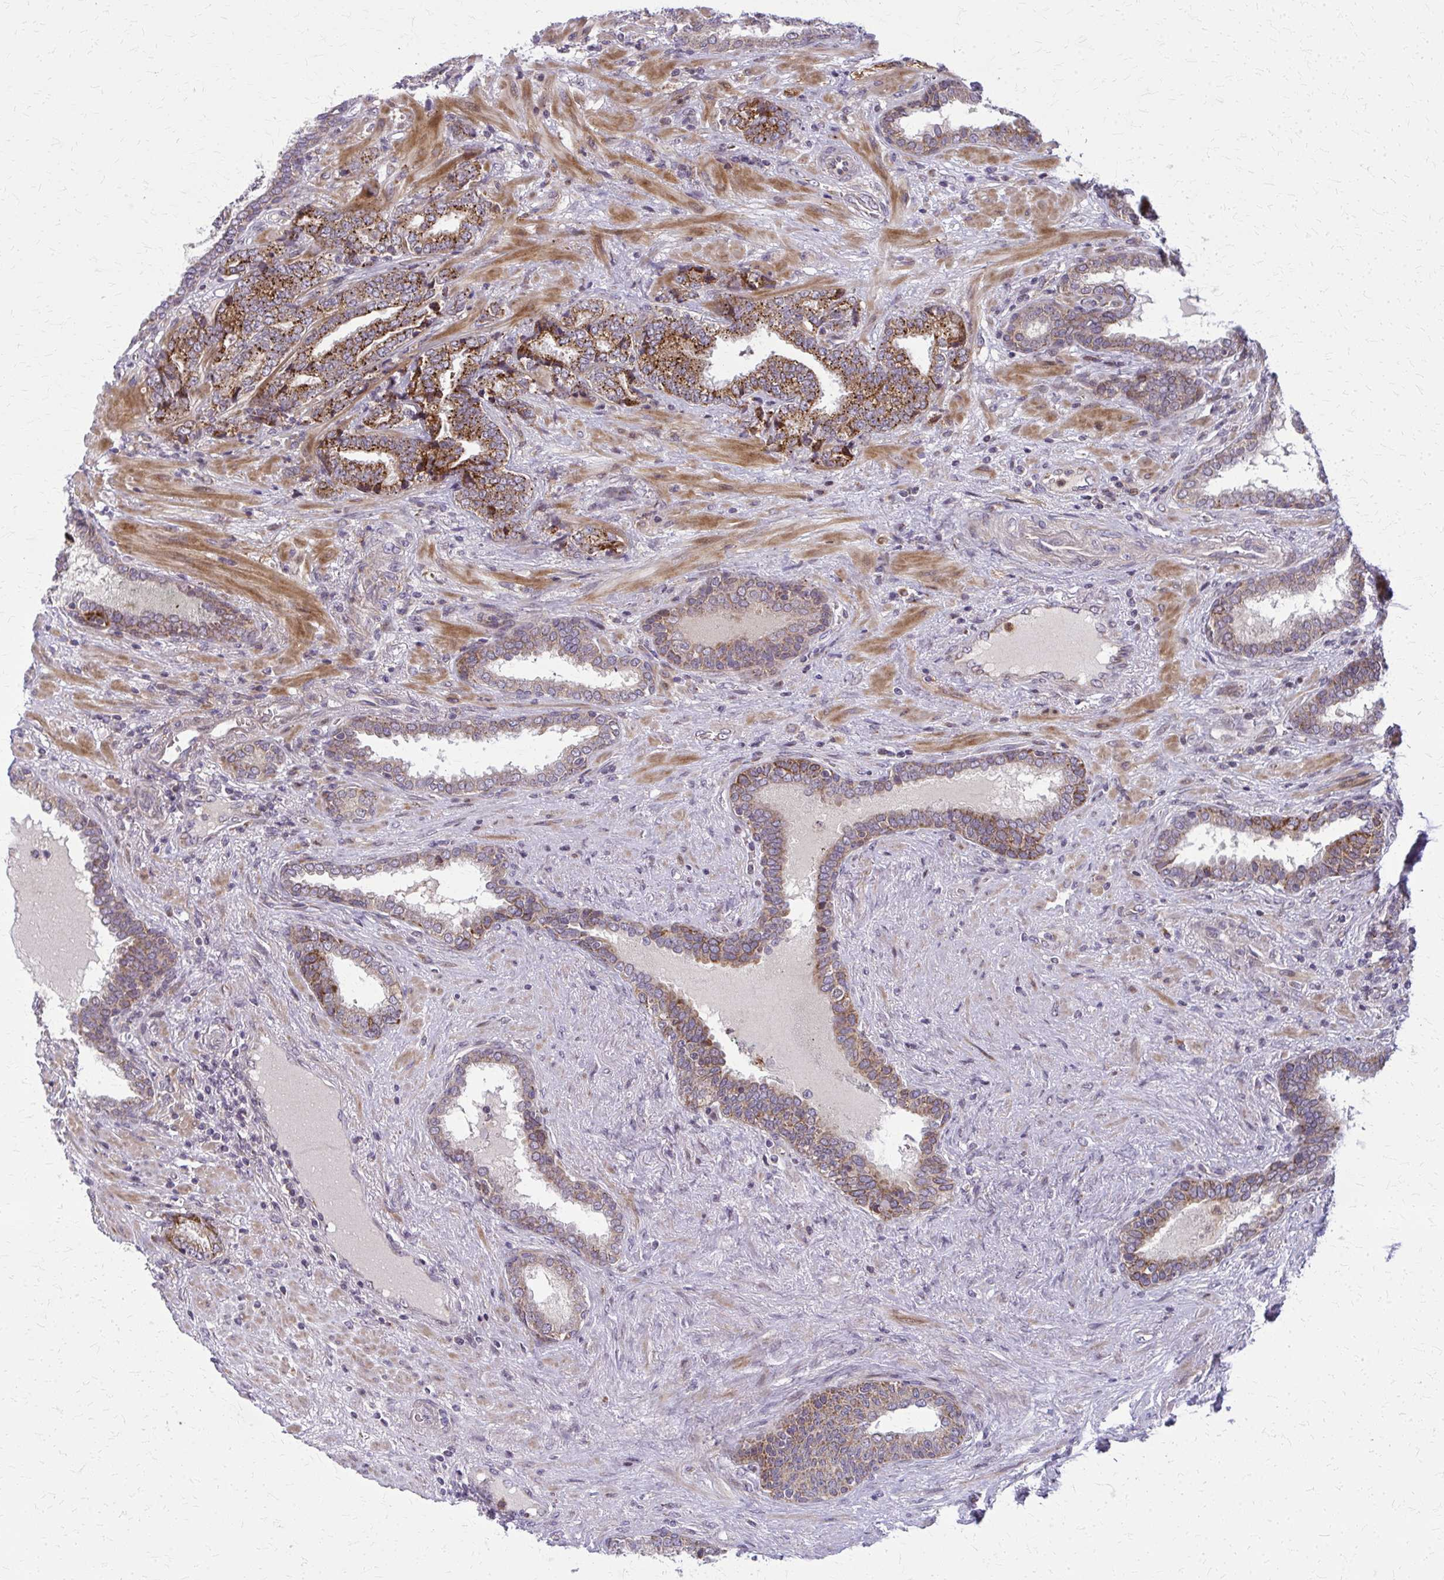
{"staining": {"intensity": "moderate", "quantity": ">75%", "location": "cytoplasmic/membranous"}, "tissue": "prostate cancer", "cell_type": "Tumor cells", "image_type": "cancer", "snomed": [{"axis": "morphology", "description": "Adenocarcinoma, High grade"}, {"axis": "topography", "description": "Prostate"}], "caption": "A brown stain shows moderate cytoplasmic/membranous positivity of a protein in human prostate cancer tumor cells.", "gene": "MCCC1", "patient": {"sex": "male", "age": 72}}